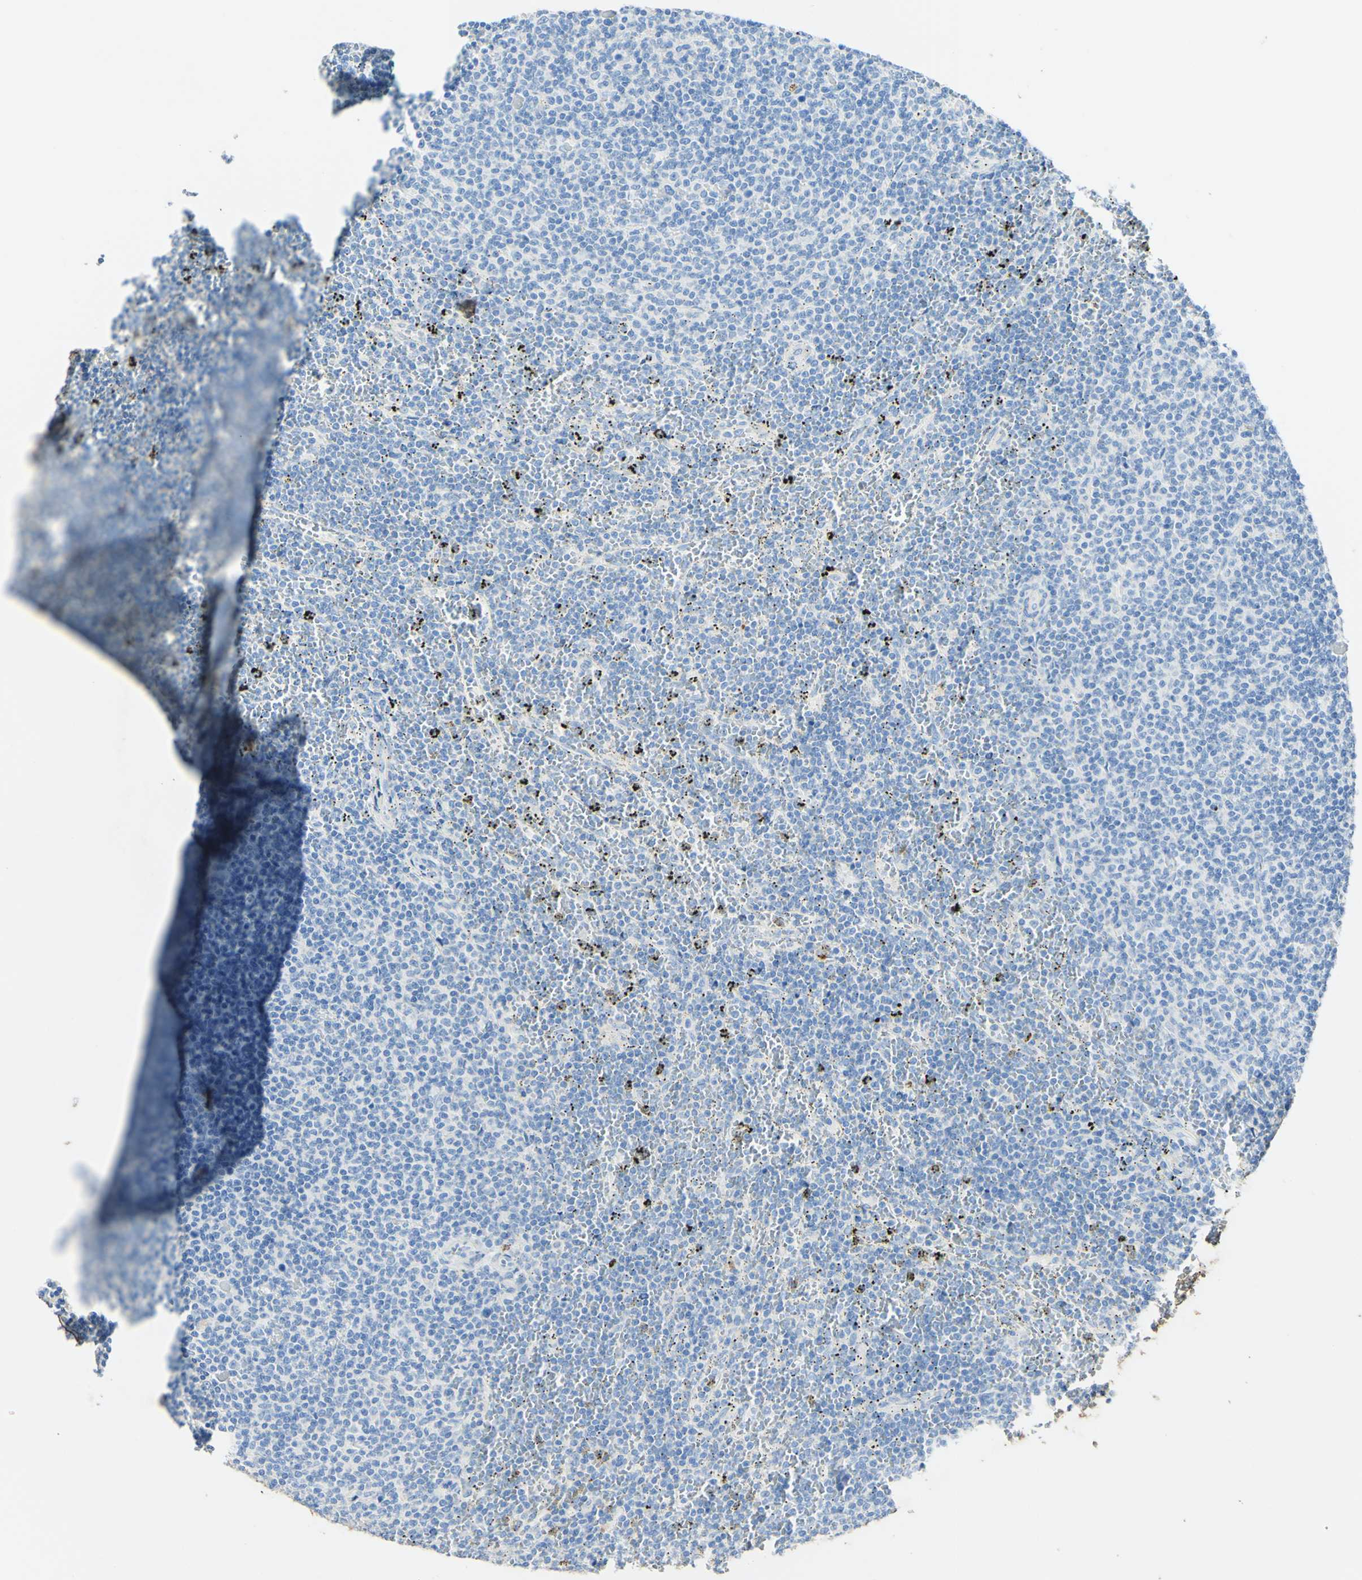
{"staining": {"intensity": "negative", "quantity": "none", "location": "none"}, "tissue": "lymphoma", "cell_type": "Tumor cells", "image_type": "cancer", "snomed": [{"axis": "morphology", "description": "Malignant lymphoma, non-Hodgkin's type, Low grade"}, {"axis": "topography", "description": "Spleen"}], "caption": "This is an IHC histopathology image of malignant lymphoma, non-Hodgkin's type (low-grade). There is no positivity in tumor cells.", "gene": "PIGR", "patient": {"sex": "female", "age": 50}}